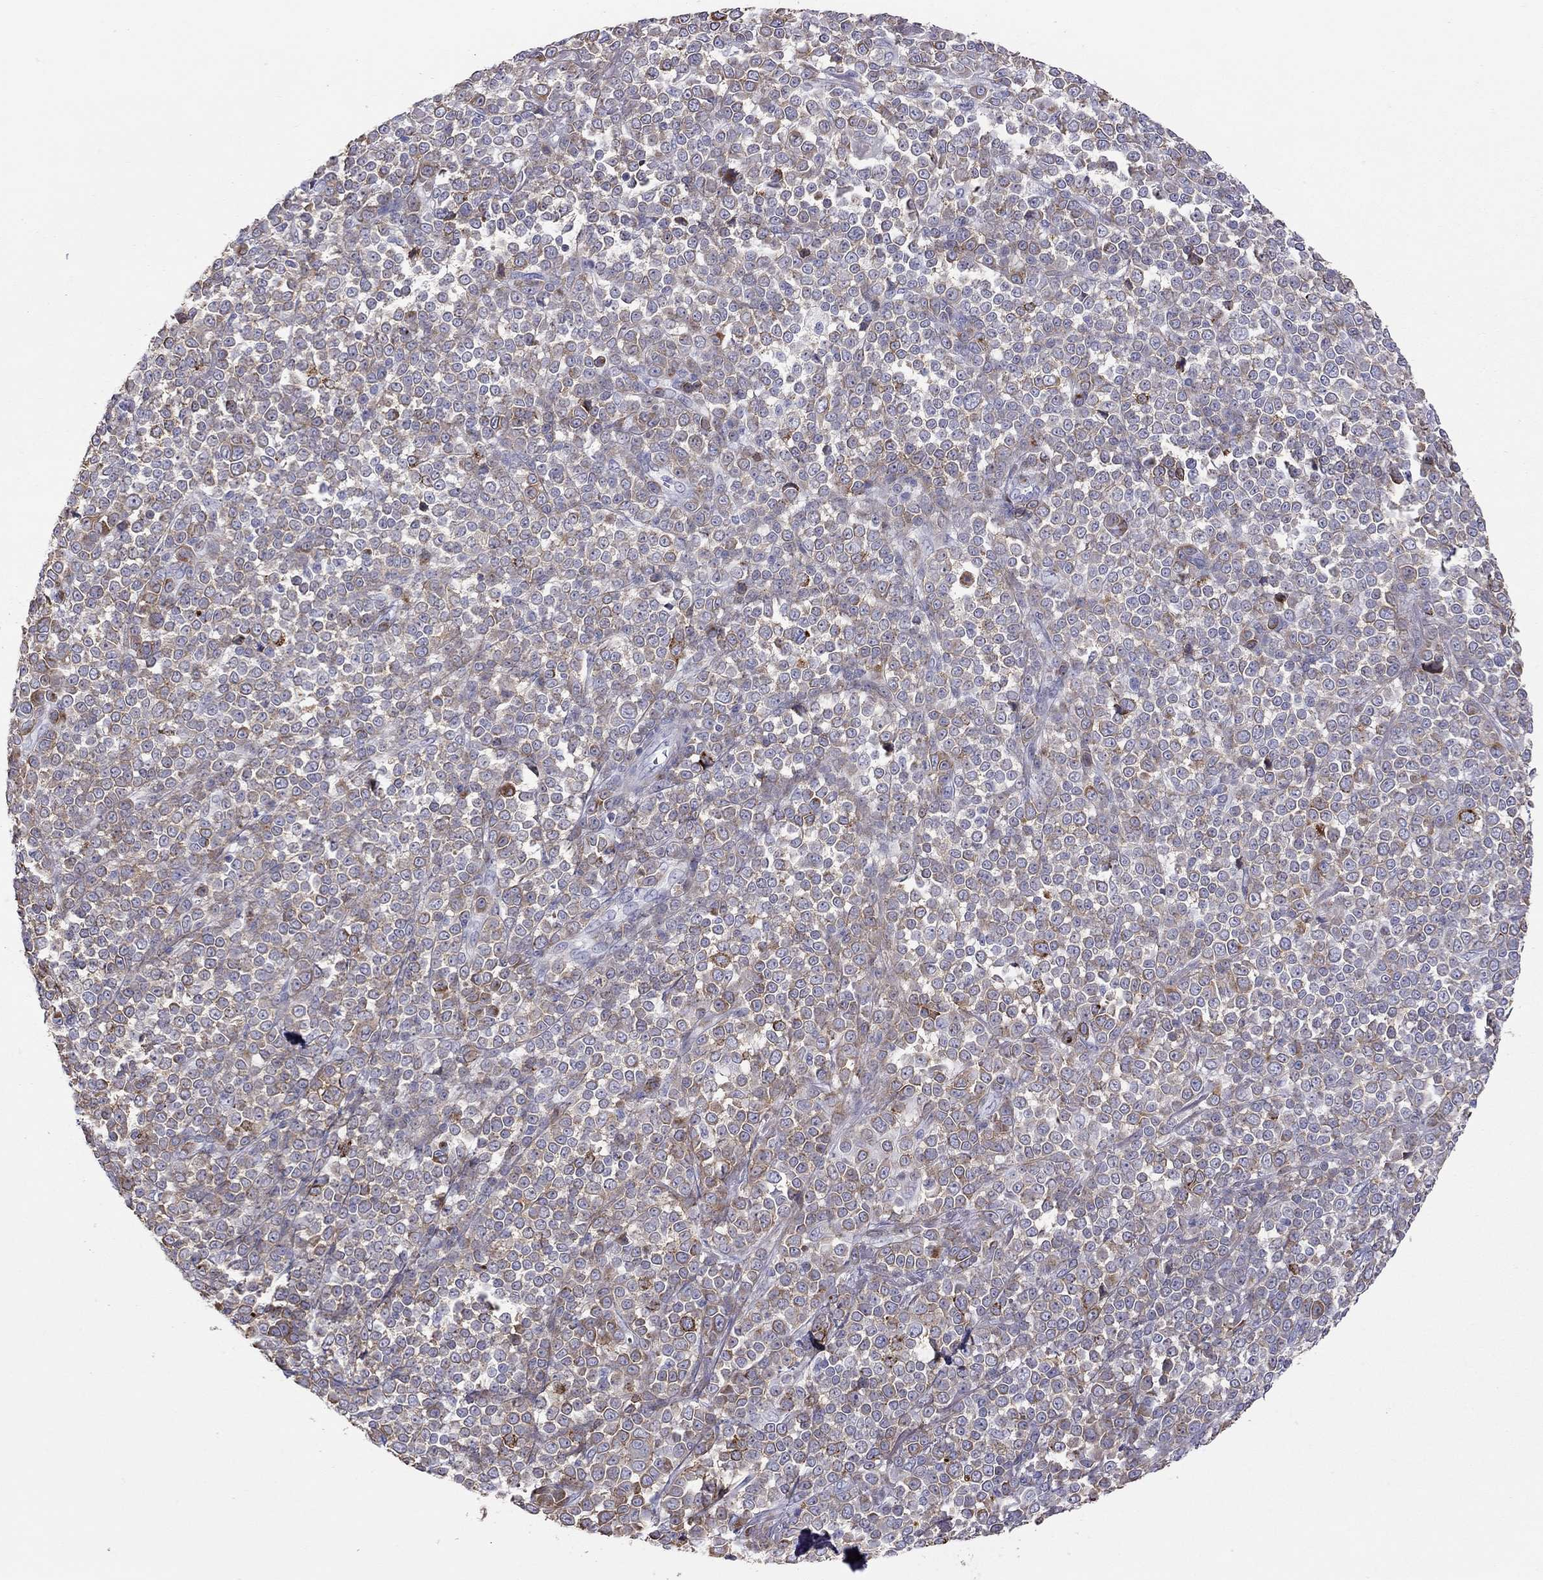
{"staining": {"intensity": "moderate", "quantity": "25%-75%", "location": "cytoplasmic/membranous"}, "tissue": "melanoma", "cell_type": "Tumor cells", "image_type": "cancer", "snomed": [{"axis": "morphology", "description": "Malignant melanoma, NOS"}, {"axis": "topography", "description": "Skin"}], "caption": "High-magnification brightfield microscopy of melanoma stained with DAB (brown) and counterstained with hematoxylin (blue). tumor cells exhibit moderate cytoplasmic/membranous expression is appreciated in approximately25%-75% of cells.", "gene": "STAR", "patient": {"sex": "female", "age": 95}}